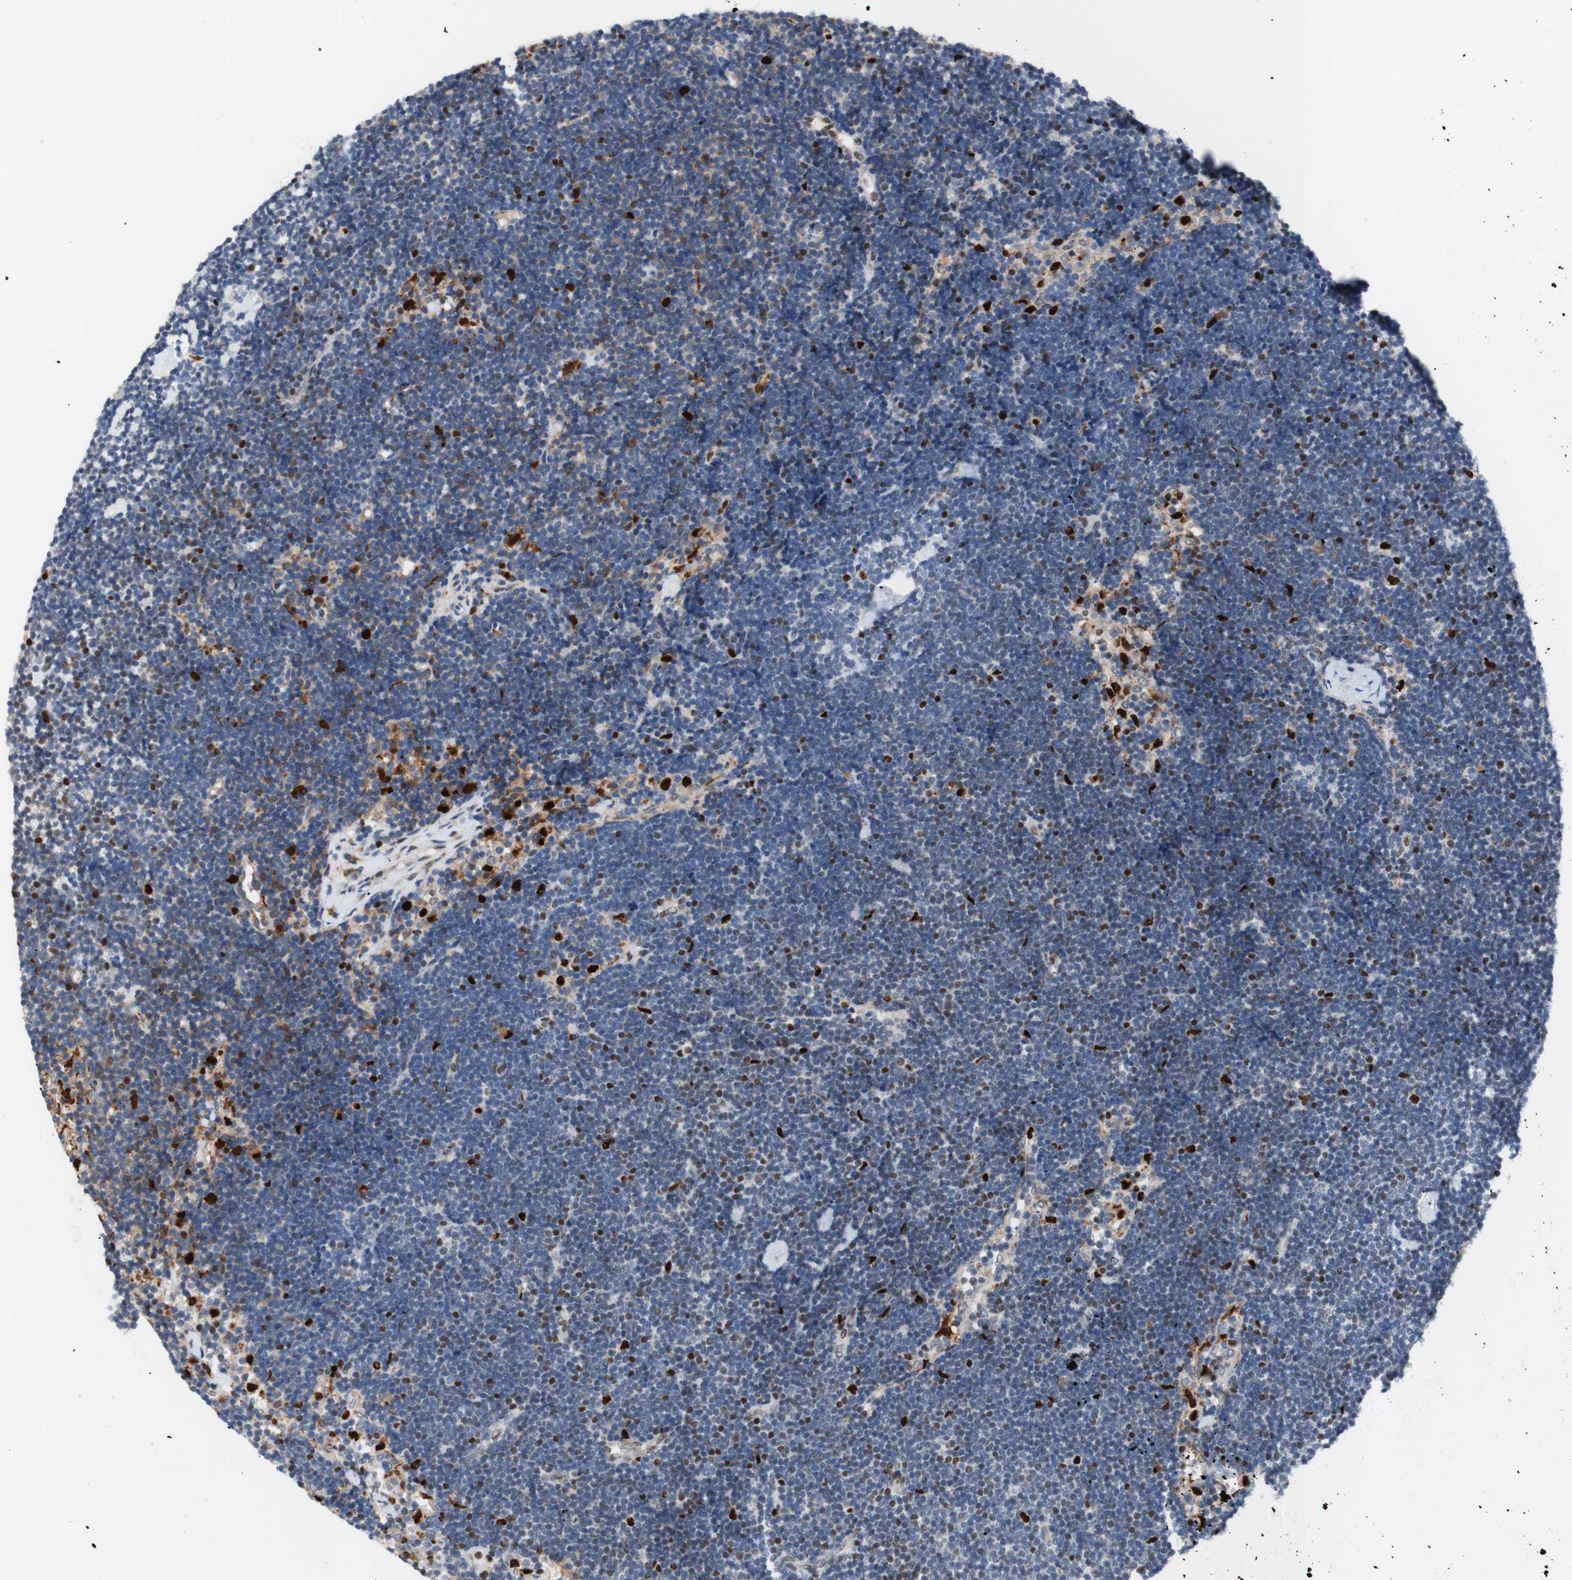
{"staining": {"intensity": "strong", "quantity": "<25%", "location": "nuclear"}, "tissue": "lymph node", "cell_type": "Germinal center cells", "image_type": "normal", "snomed": [{"axis": "morphology", "description": "Normal tissue, NOS"}, {"axis": "topography", "description": "Lymph node"}], "caption": "Protein expression analysis of unremarkable lymph node reveals strong nuclear positivity in approximately <25% of germinal center cells. The protein of interest is shown in brown color, while the nuclei are stained blue.", "gene": "EED", "patient": {"sex": "male", "age": 63}}